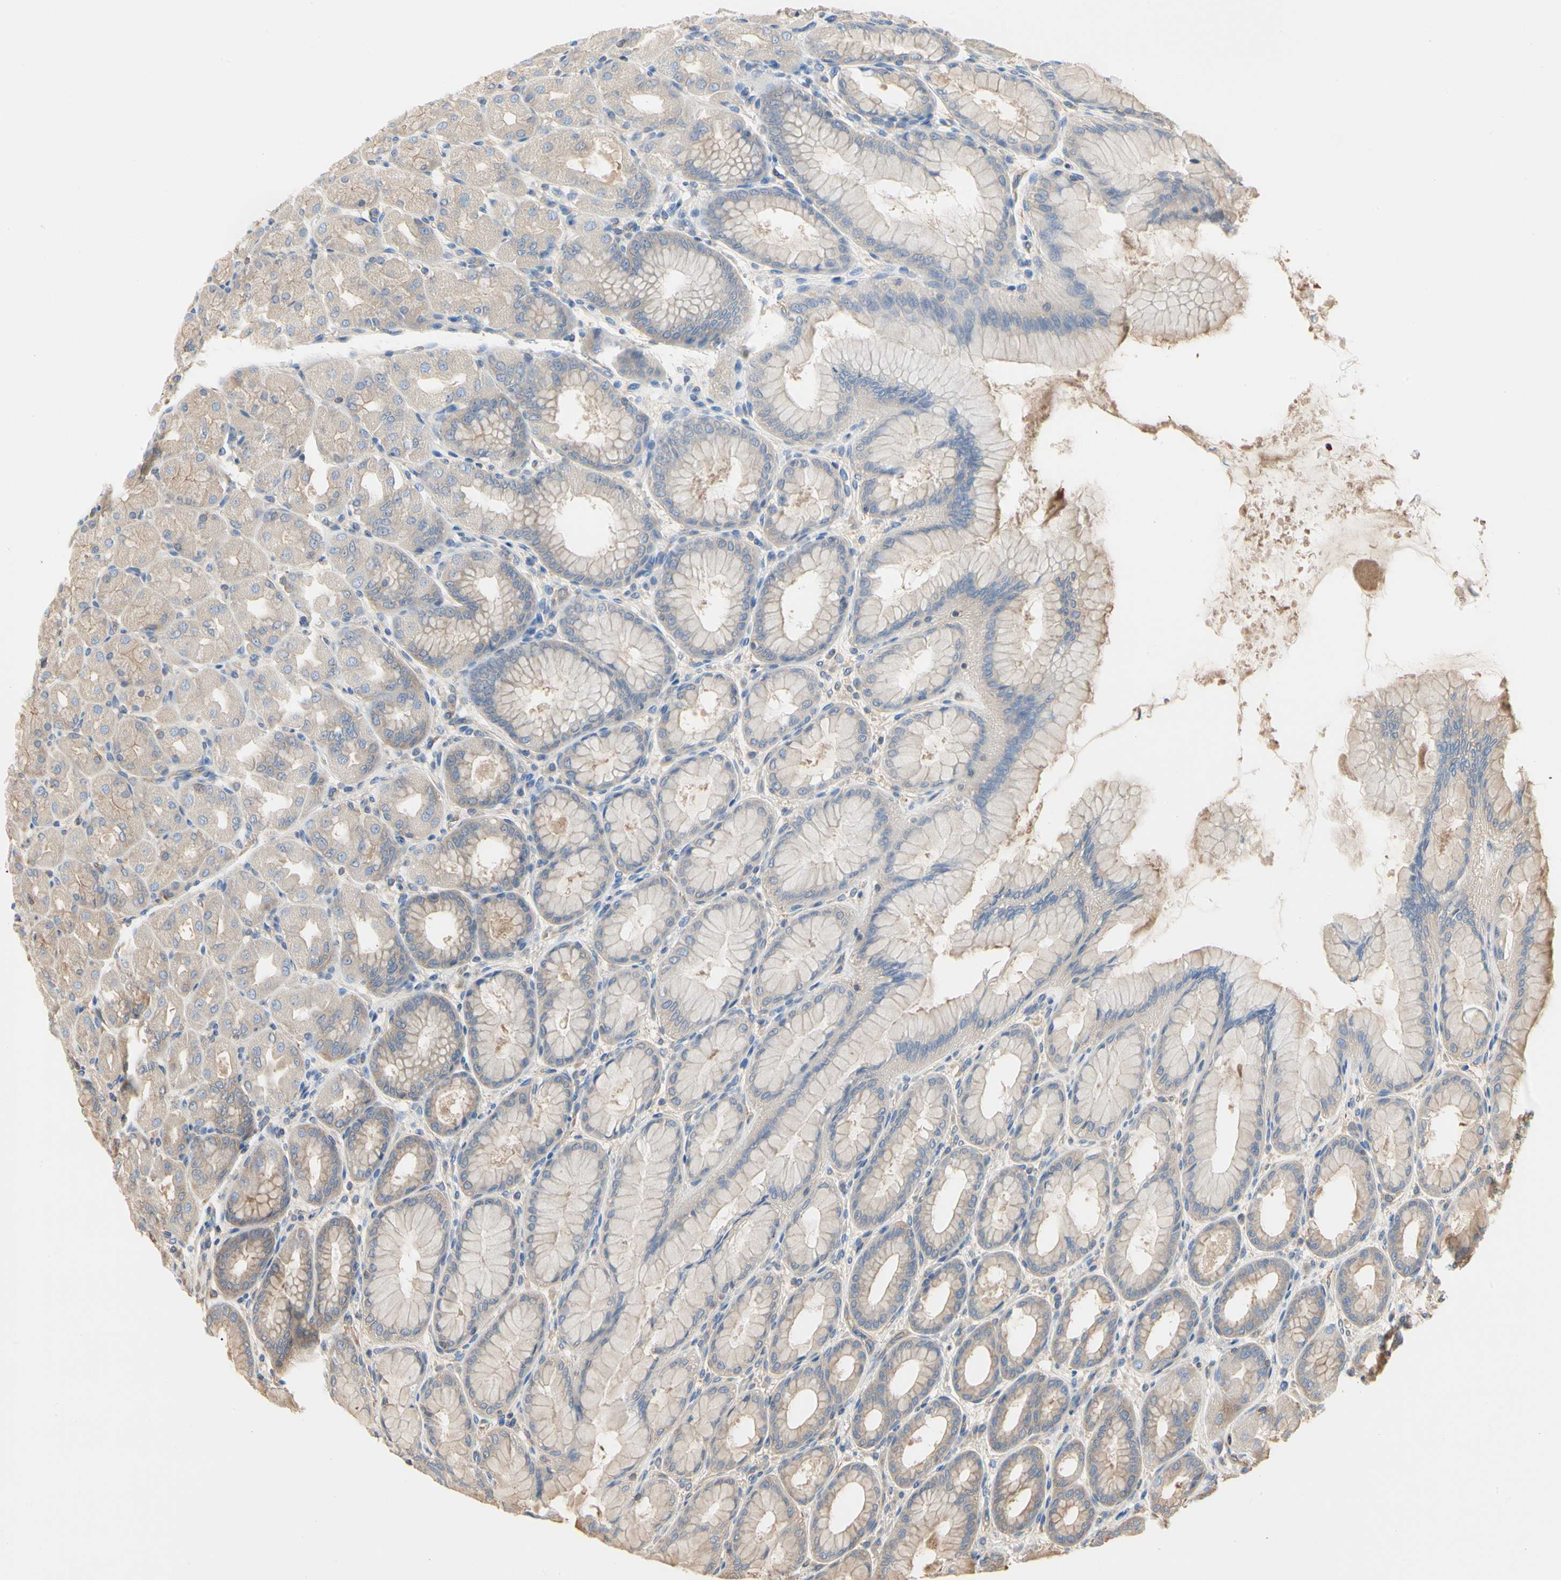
{"staining": {"intensity": "weak", "quantity": "25%-75%", "location": "cytoplasmic/membranous"}, "tissue": "stomach", "cell_type": "Glandular cells", "image_type": "normal", "snomed": [{"axis": "morphology", "description": "Normal tissue, NOS"}, {"axis": "topography", "description": "Stomach, upper"}], "caption": "High-magnification brightfield microscopy of unremarkable stomach stained with DAB (3,3'-diaminobenzidine) (brown) and counterstained with hematoxylin (blue). glandular cells exhibit weak cytoplasmic/membranous positivity is identified in about25%-75% of cells. (DAB (3,3'-diaminobenzidine) IHC with brightfield microscopy, high magnification).", "gene": "PDZK1", "patient": {"sex": "female", "age": 56}}